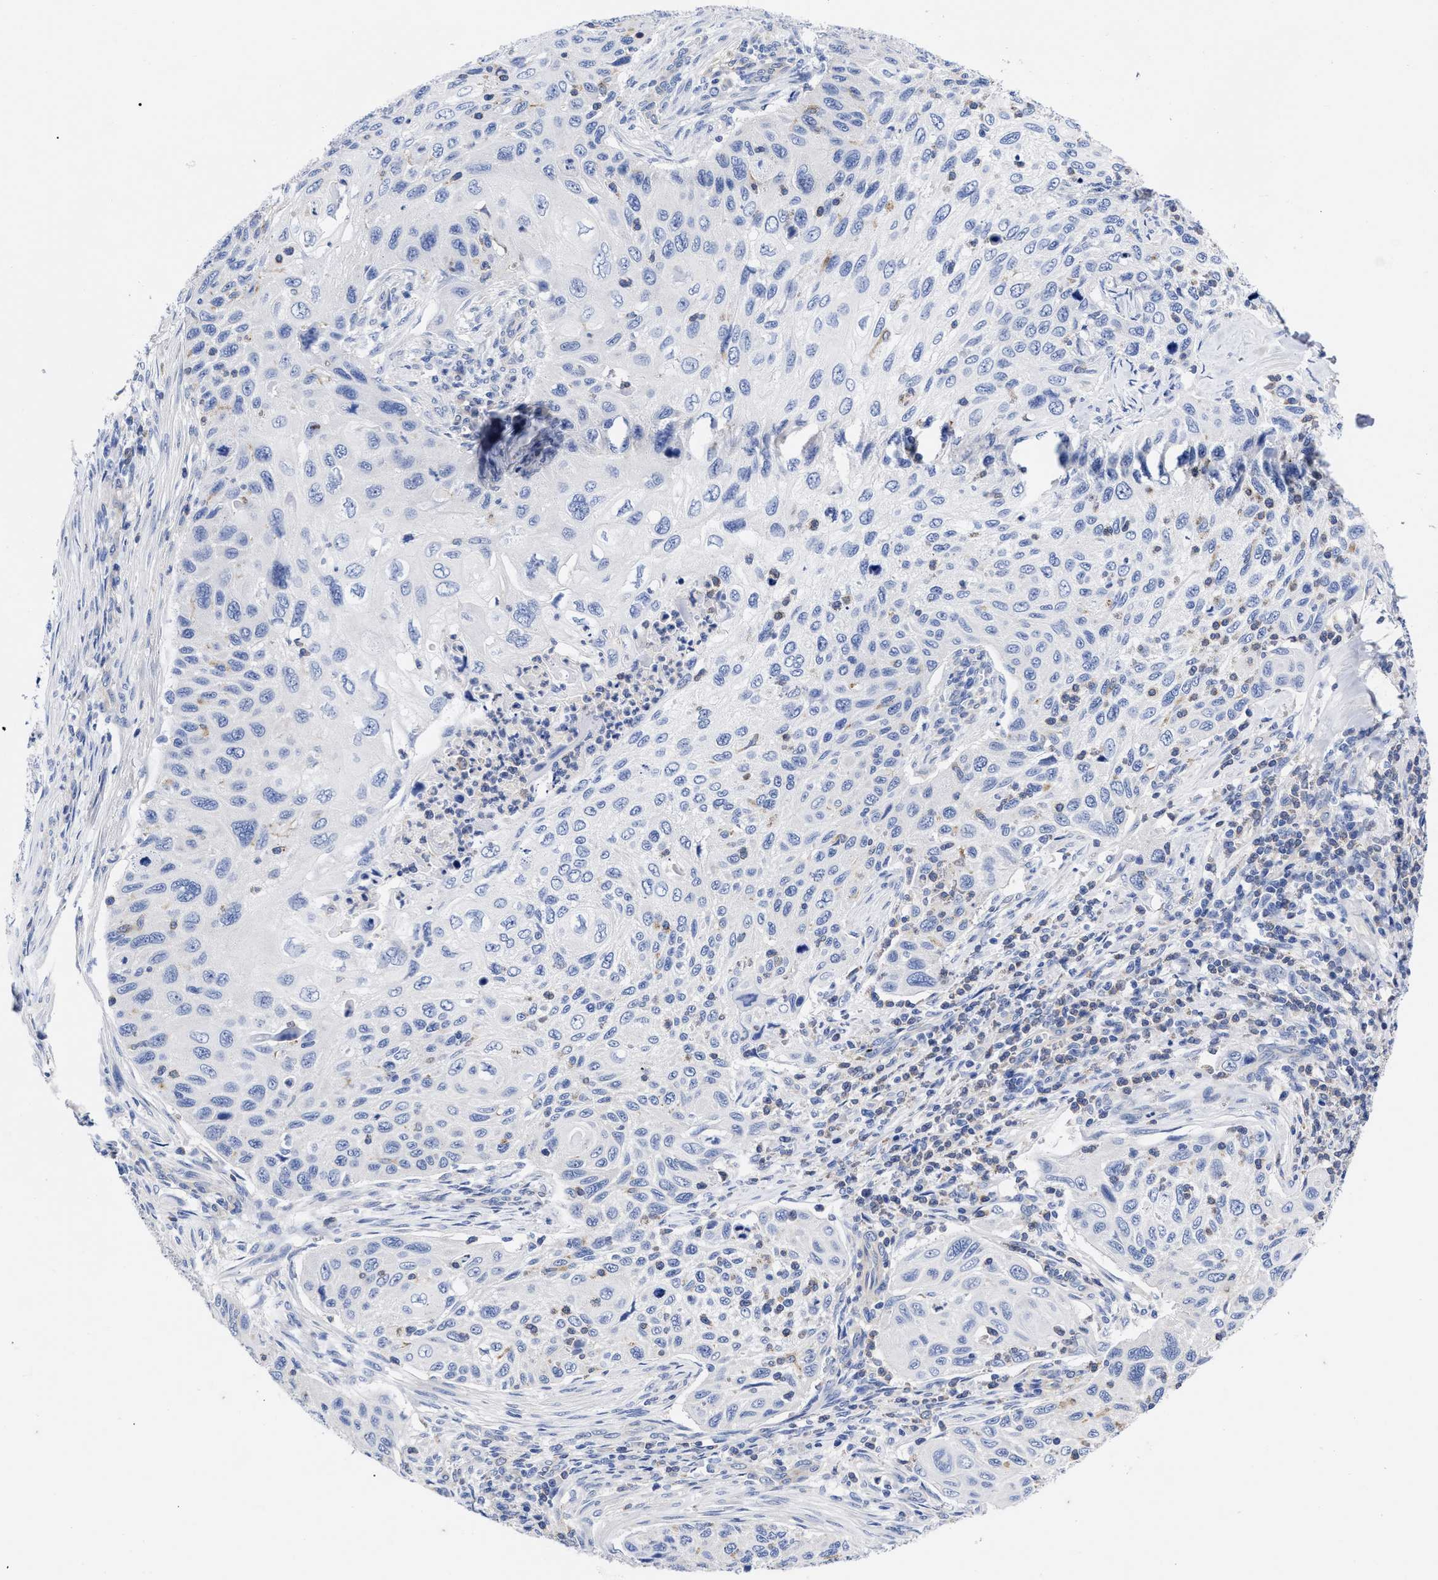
{"staining": {"intensity": "negative", "quantity": "none", "location": "none"}, "tissue": "cervical cancer", "cell_type": "Tumor cells", "image_type": "cancer", "snomed": [{"axis": "morphology", "description": "Squamous cell carcinoma, NOS"}, {"axis": "topography", "description": "Cervix"}], "caption": "Tumor cells show no significant expression in squamous cell carcinoma (cervical).", "gene": "IRAG2", "patient": {"sex": "female", "age": 70}}